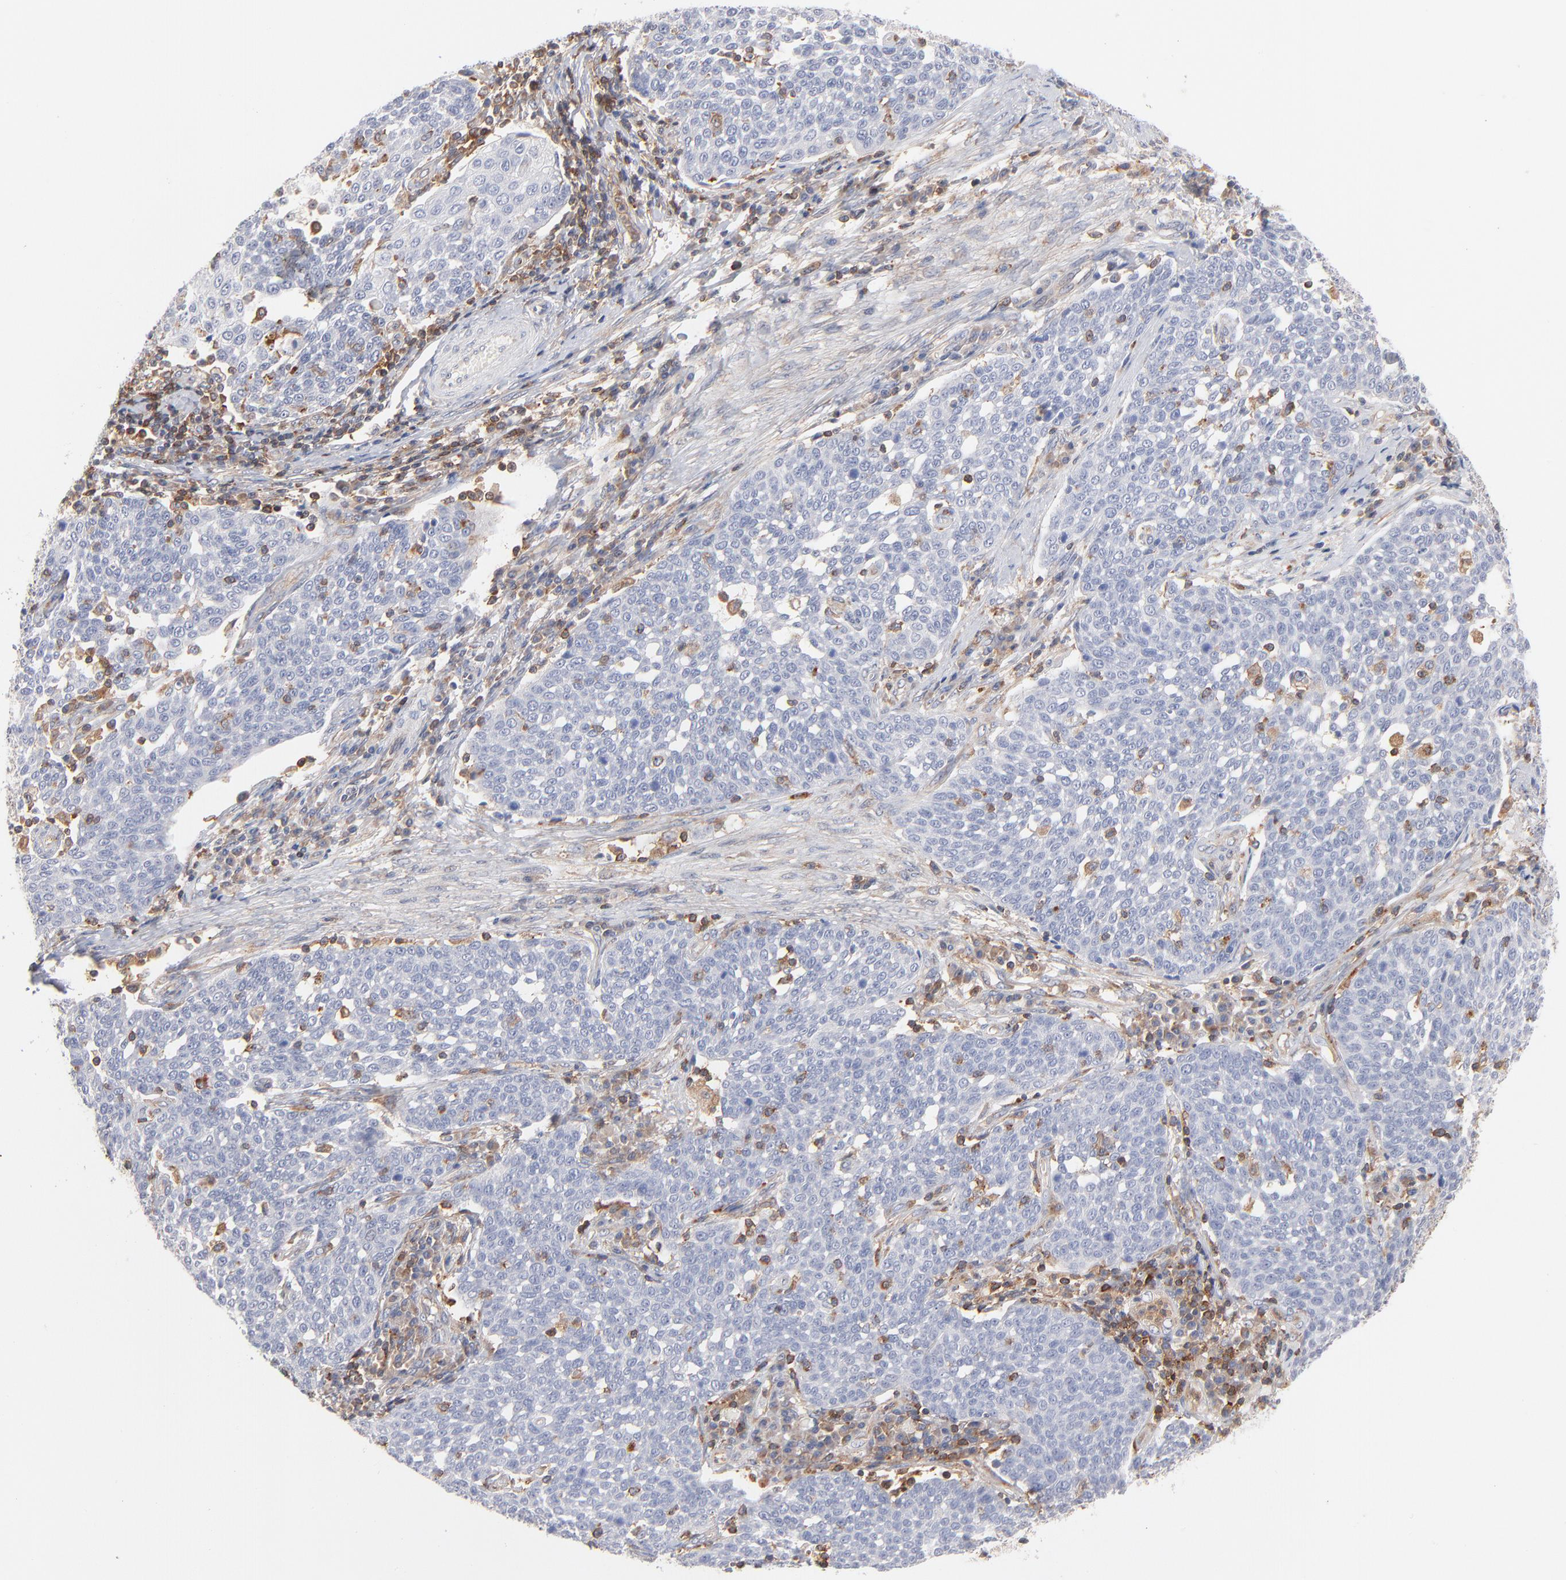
{"staining": {"intensity": "negative", "quantity": "none", "location": "none"}, "tissue": "cervical cancer", "cell_type": "Tumor cells", "image_type": "cancer", "snomed": [{"axis": "morphology", "description": "Squamous cell carcinoma, NOS"}, {"axis": "topography", "description": "Cervix"}], "caption": "Cervical squamous cell carcinoma stained for a protein using immunohistochemistry demonstrates no expression tumor cells.", "gene": "WIPF1", "patient": {"sex": "female", "age": 34}}